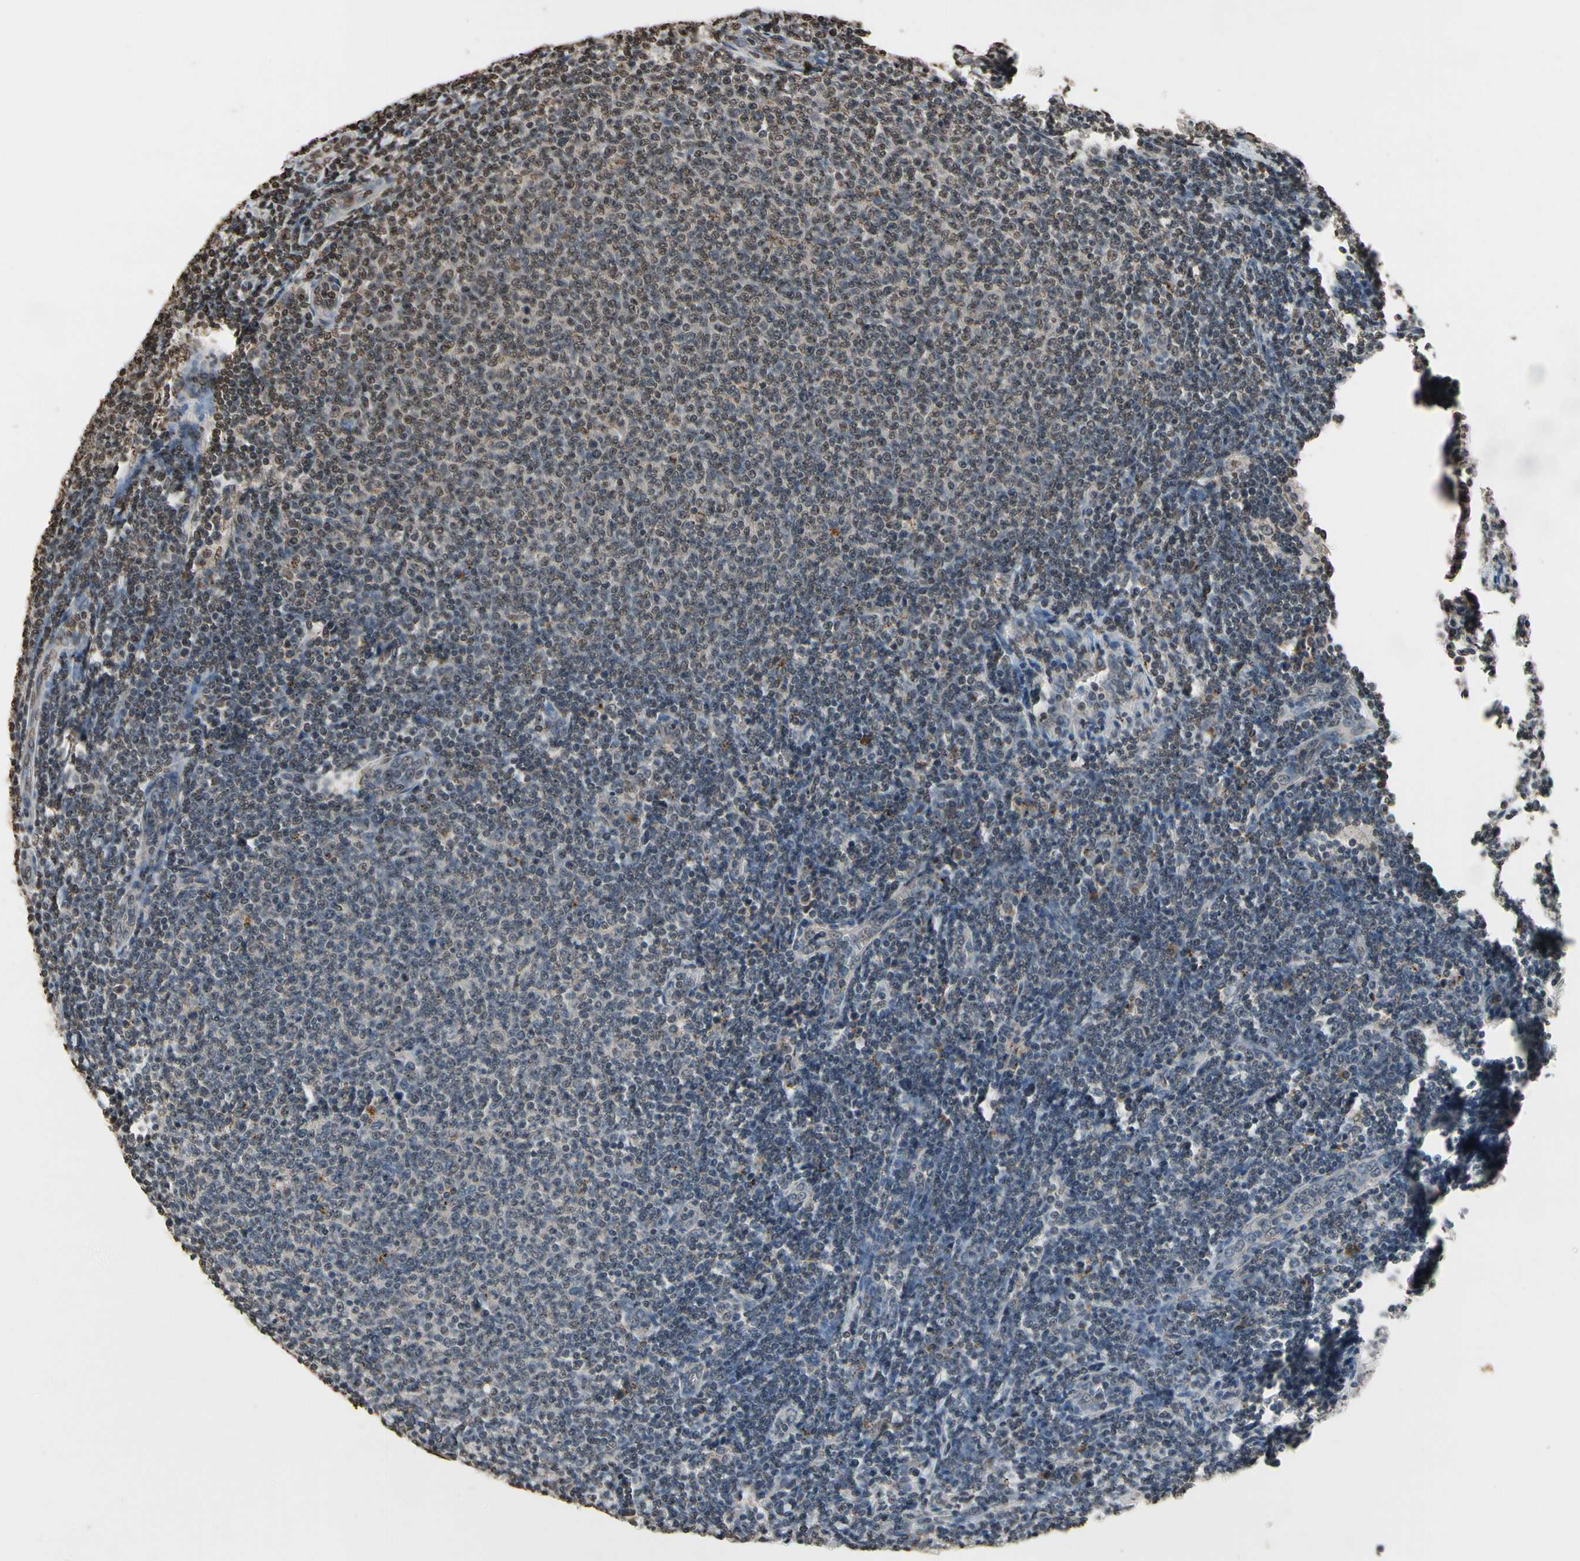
{"staining": {"intensity": "negative", "quantity": "none", "location": "none"}, "tissue": "lymphoma", "cell_type": "Tumor cells", "image_type": "cancer", "snomed": [{"axis": "morphology", "description": "Malignant lymphoma, non-Hodgkin's type, Low grade"}, {"axis": "topography", "description": "Lymph node"}], "caption": "The immunohistochemistry (IHC) image has no significant staining in tumor cells of low-grade malignant lymphoma, non-Hodgkin's type tissue.", "gene": "HIPK2", "patient": {"sex": "male", "age": 66}}